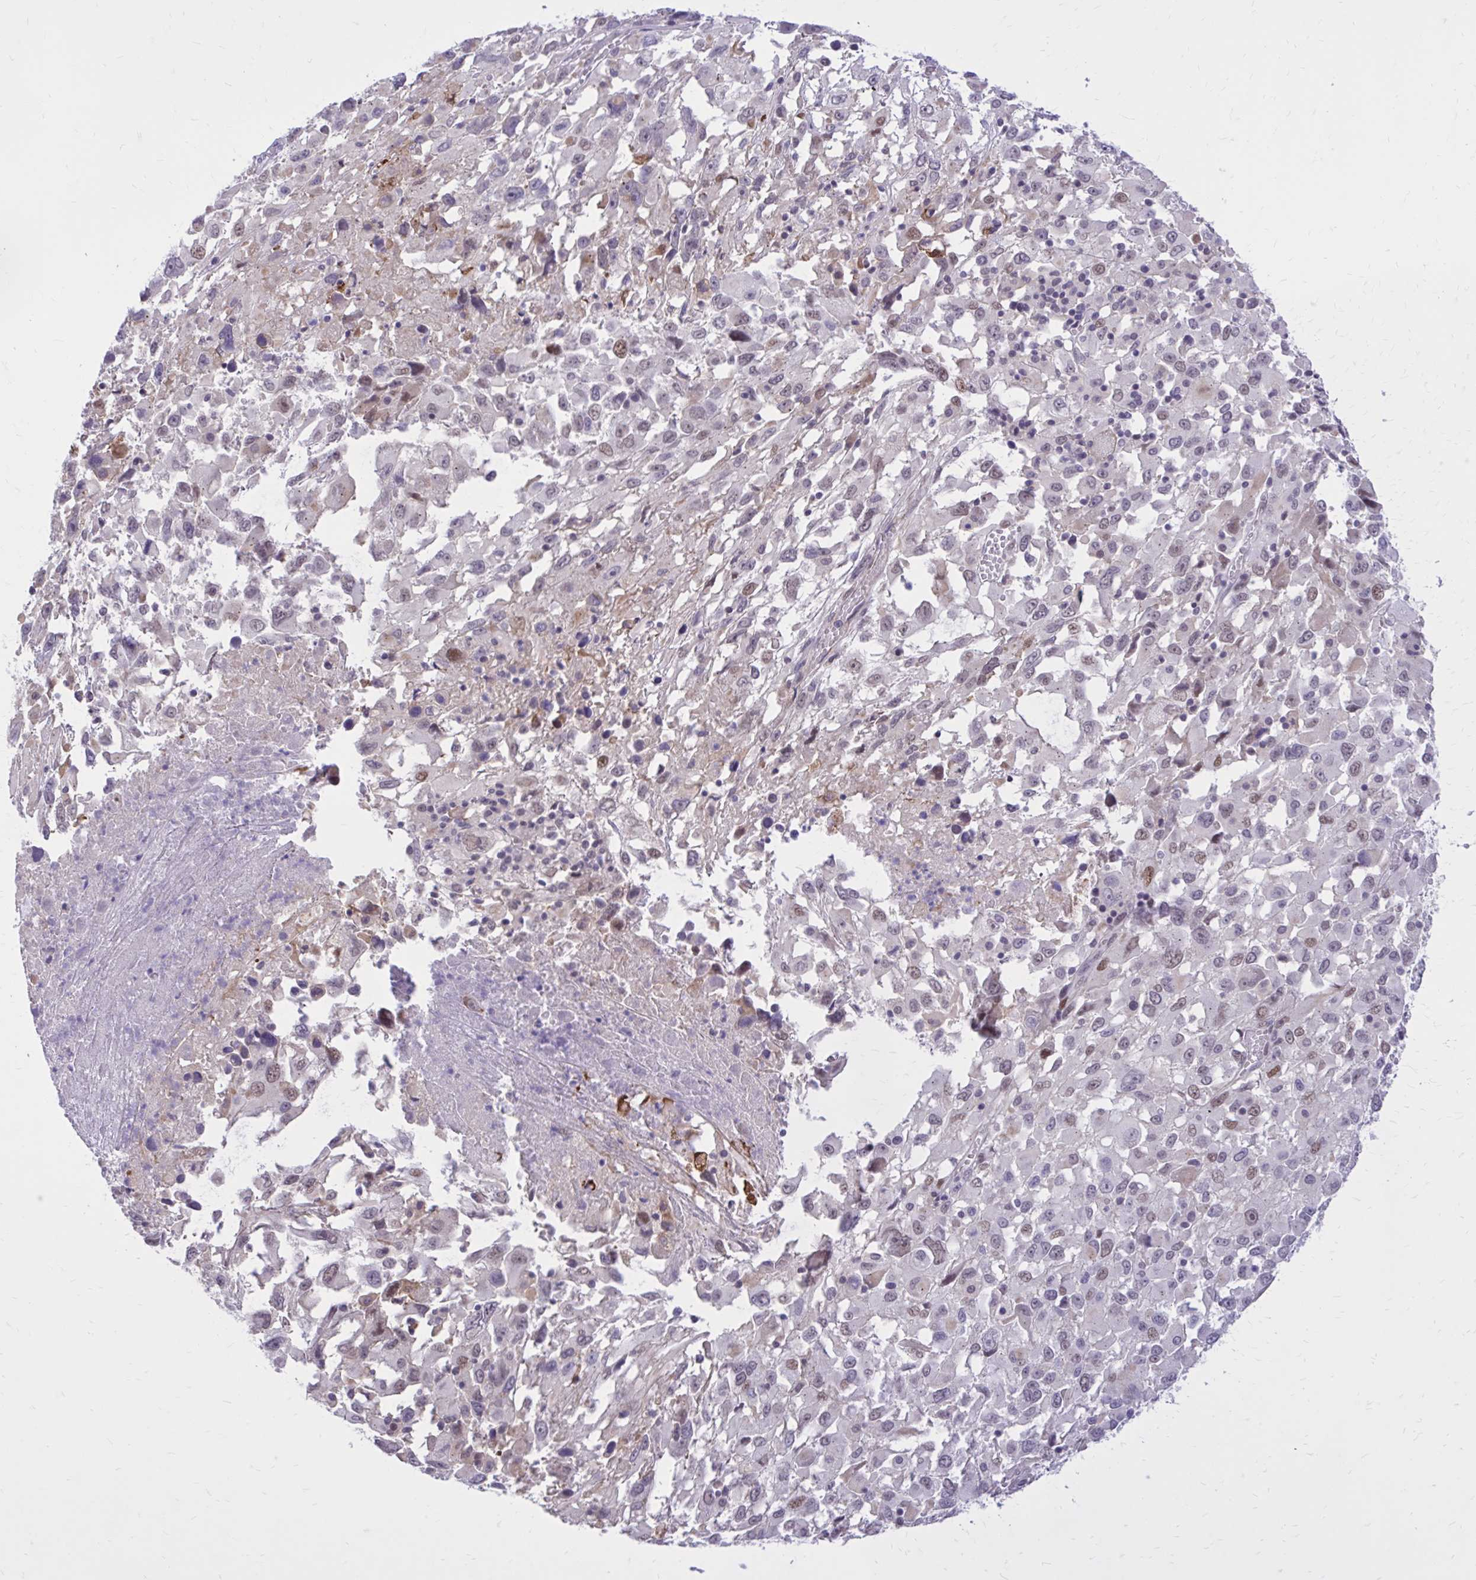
{"staining": {"intensity": "weak", "quantity": "25%-75%", "location": "nuclear"}, "tissue": "melanoma", "cell_type": "Tumor cells", "image_type": "cancer", "snomed": [{"axis": "morphology", "description": "Malignant melanoma, Metastatic site"}, {"axis": "topography", "description": "Soft tissue"}], "caption": "Malignant melanoma (metastatic site) was stained to show a protein in brown. There is low levels of weak nuclear positivity in about 25%-75% of tumor cells. The protein is stained brown, and the nuclei are stained in blue (DAB (3,3'-diaminobenzidine) IHC with brightfield microscopy, high magnification).", "gene": "ZBTB25", "patient": {"sex": "male", "age": 50}}